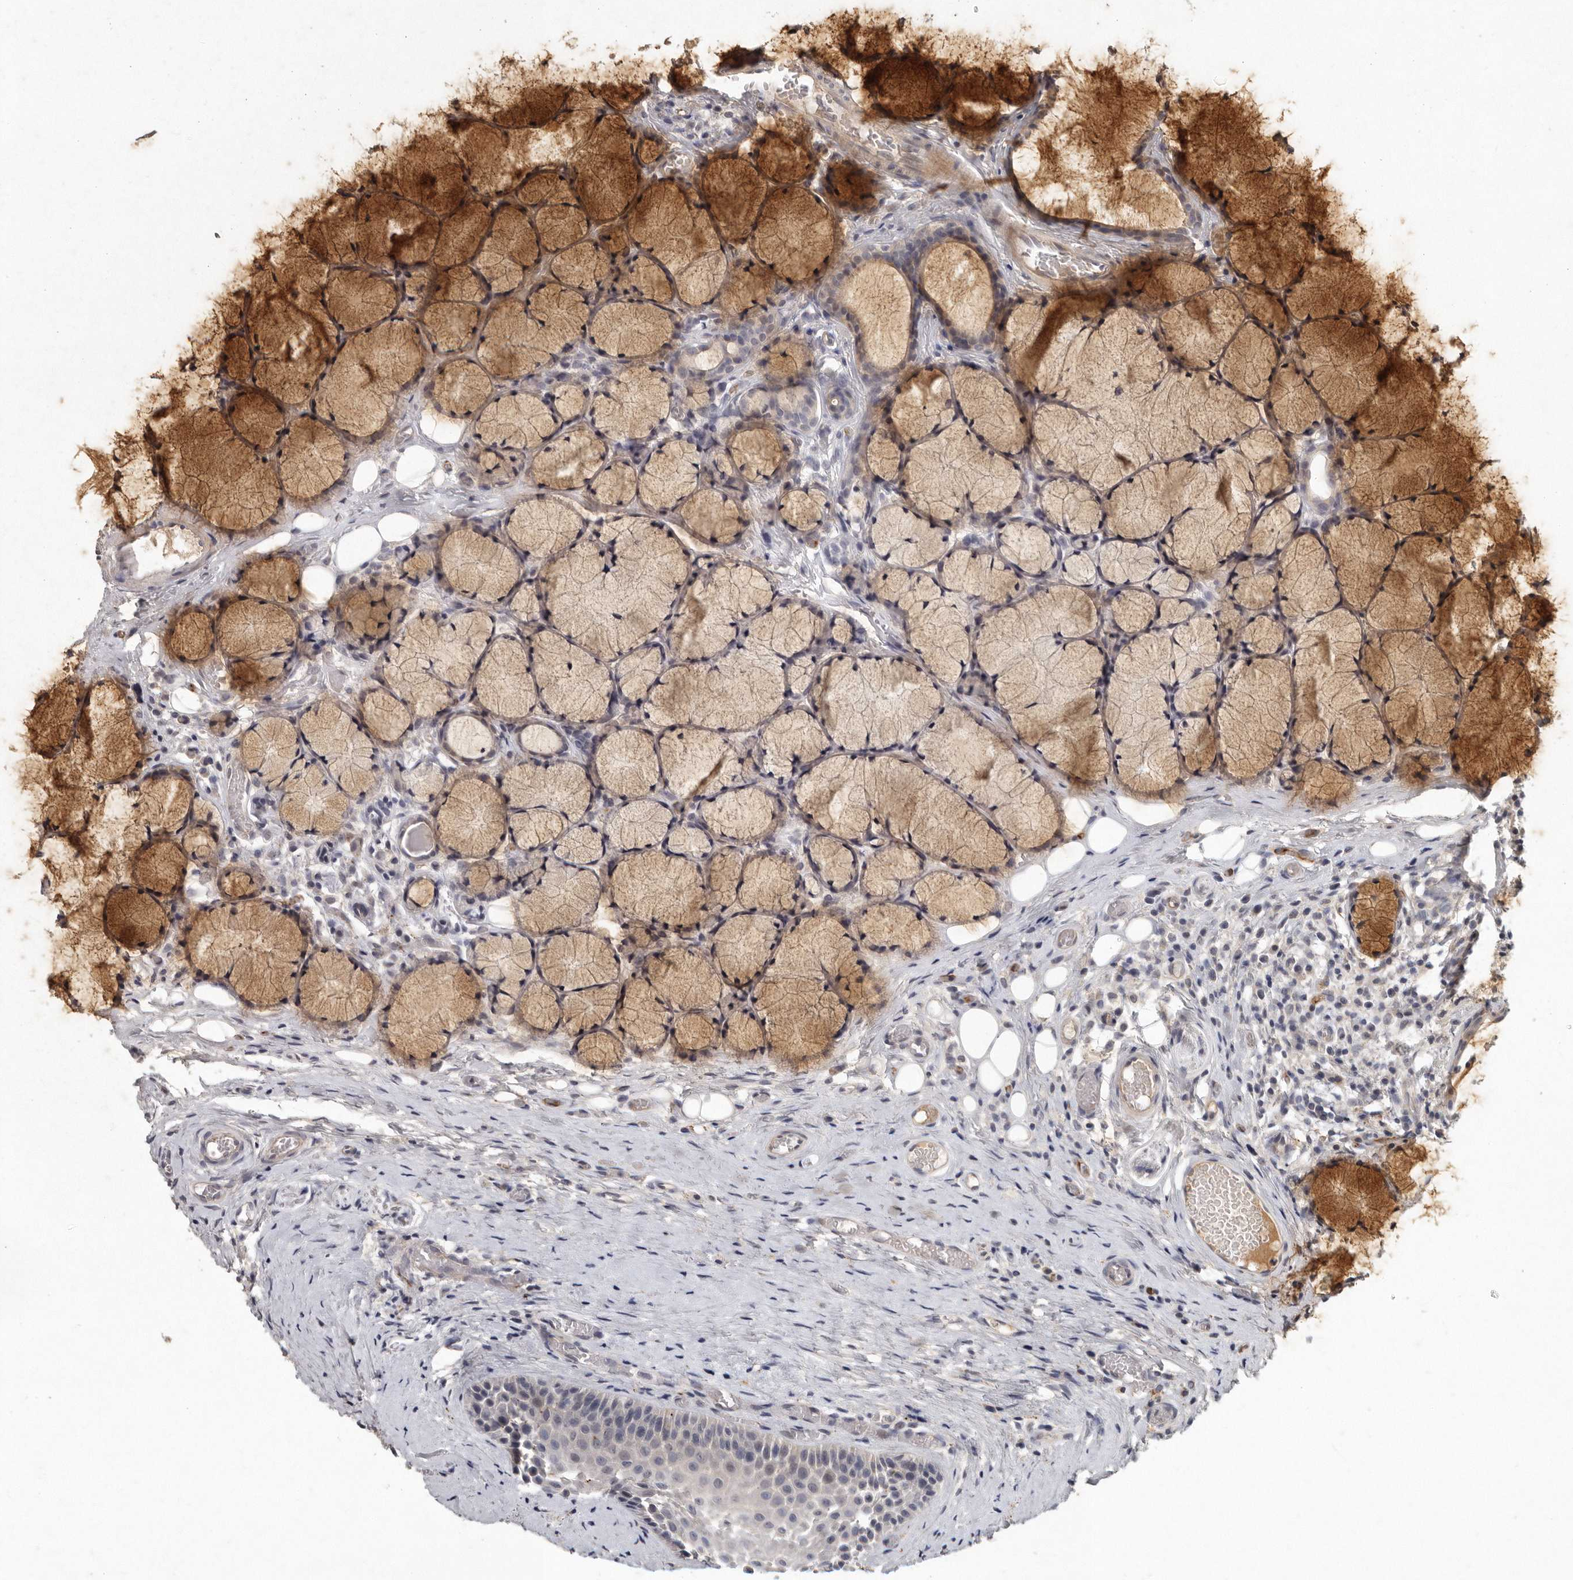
{"staining": {"intensity": "negative", "quantity": "none", "location": "none"}, "tissue": "oral mucosa", "cell_type": "Squamous epithelial cells", "image_type": "normal", "snomed": [{"axis": "morphology", "description": "Normal tissue, NOS"}, {"axis": "topography", "description": "Oral tissue"}], "caption": "Immunohistochemistry micrograph of benign oral mucosa: oral mucosa stained with DAB demonstrates no significant protein expression in squamous epithelial cells.", "gene": "SLC22A1", "patient": {"sex": "male", "age": 66}}